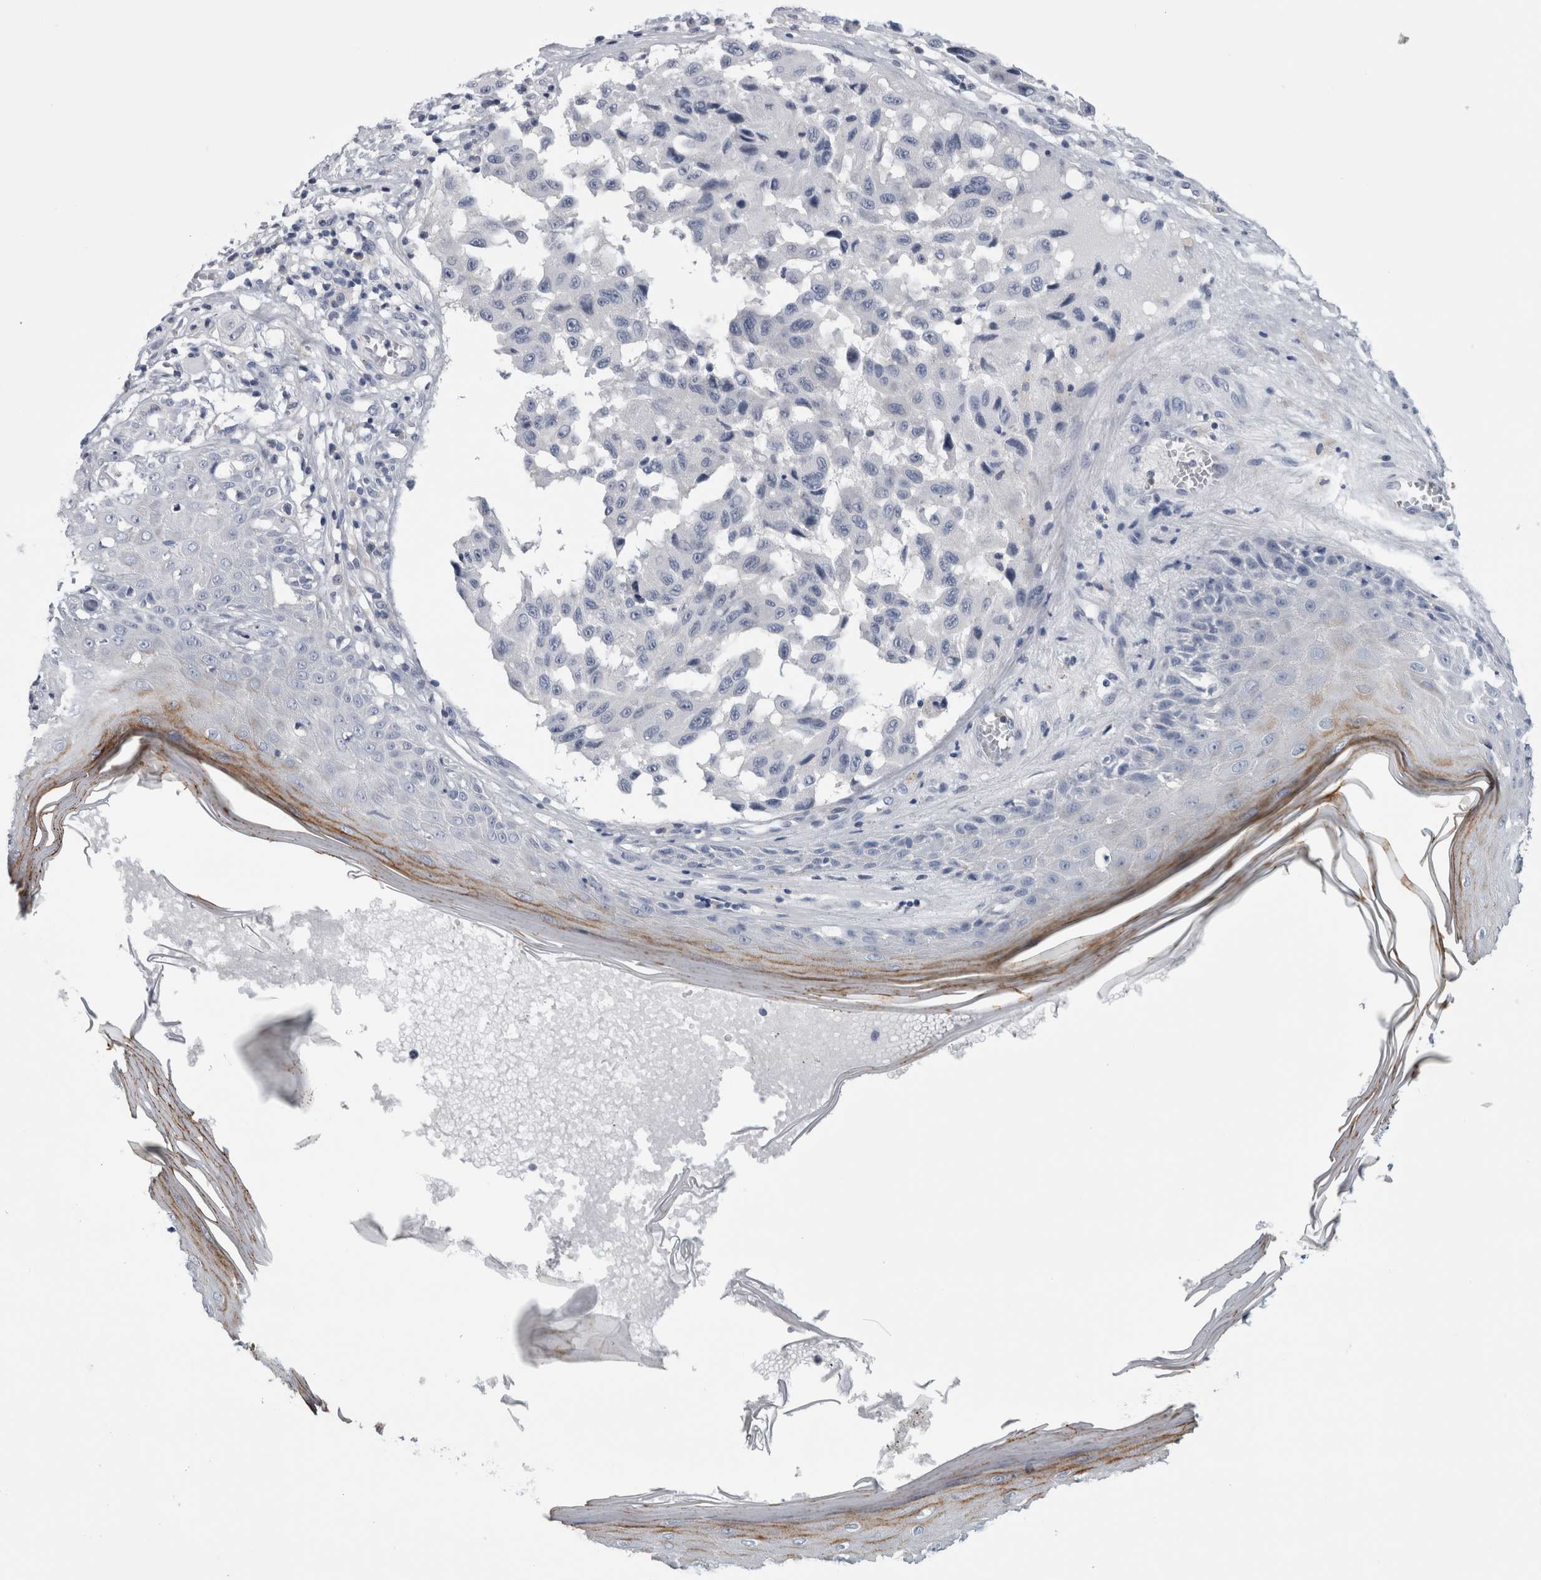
{"staining": {"intensity": "negative", "quantity": "none", "location": "none"}, "tissue": "melanoma", "cell_type": "Tumor cells", "image_type": "cancer", "snomed": [{"axis": "morphology", "description": "Malignant melanoma, NOS"}, {"axis": "topography", "description": "Skin"}], "caption": "Immunohistochemistry (IHC) histopathology image of neoplastic tissue: human malignant melanoma stained with DAB (3,3'-diaminobenzidine) reveals no significant protein staining in tumor cells. The staining was performed using DAB (3,3'-diaminobenzidine) to visualize the protein expression in brown, while the nuclei were stained in blue with hematoxylin (Magnification: 20x).", "gene": "ANKFY1", "patient": {"sex": "male", "age": 30}}